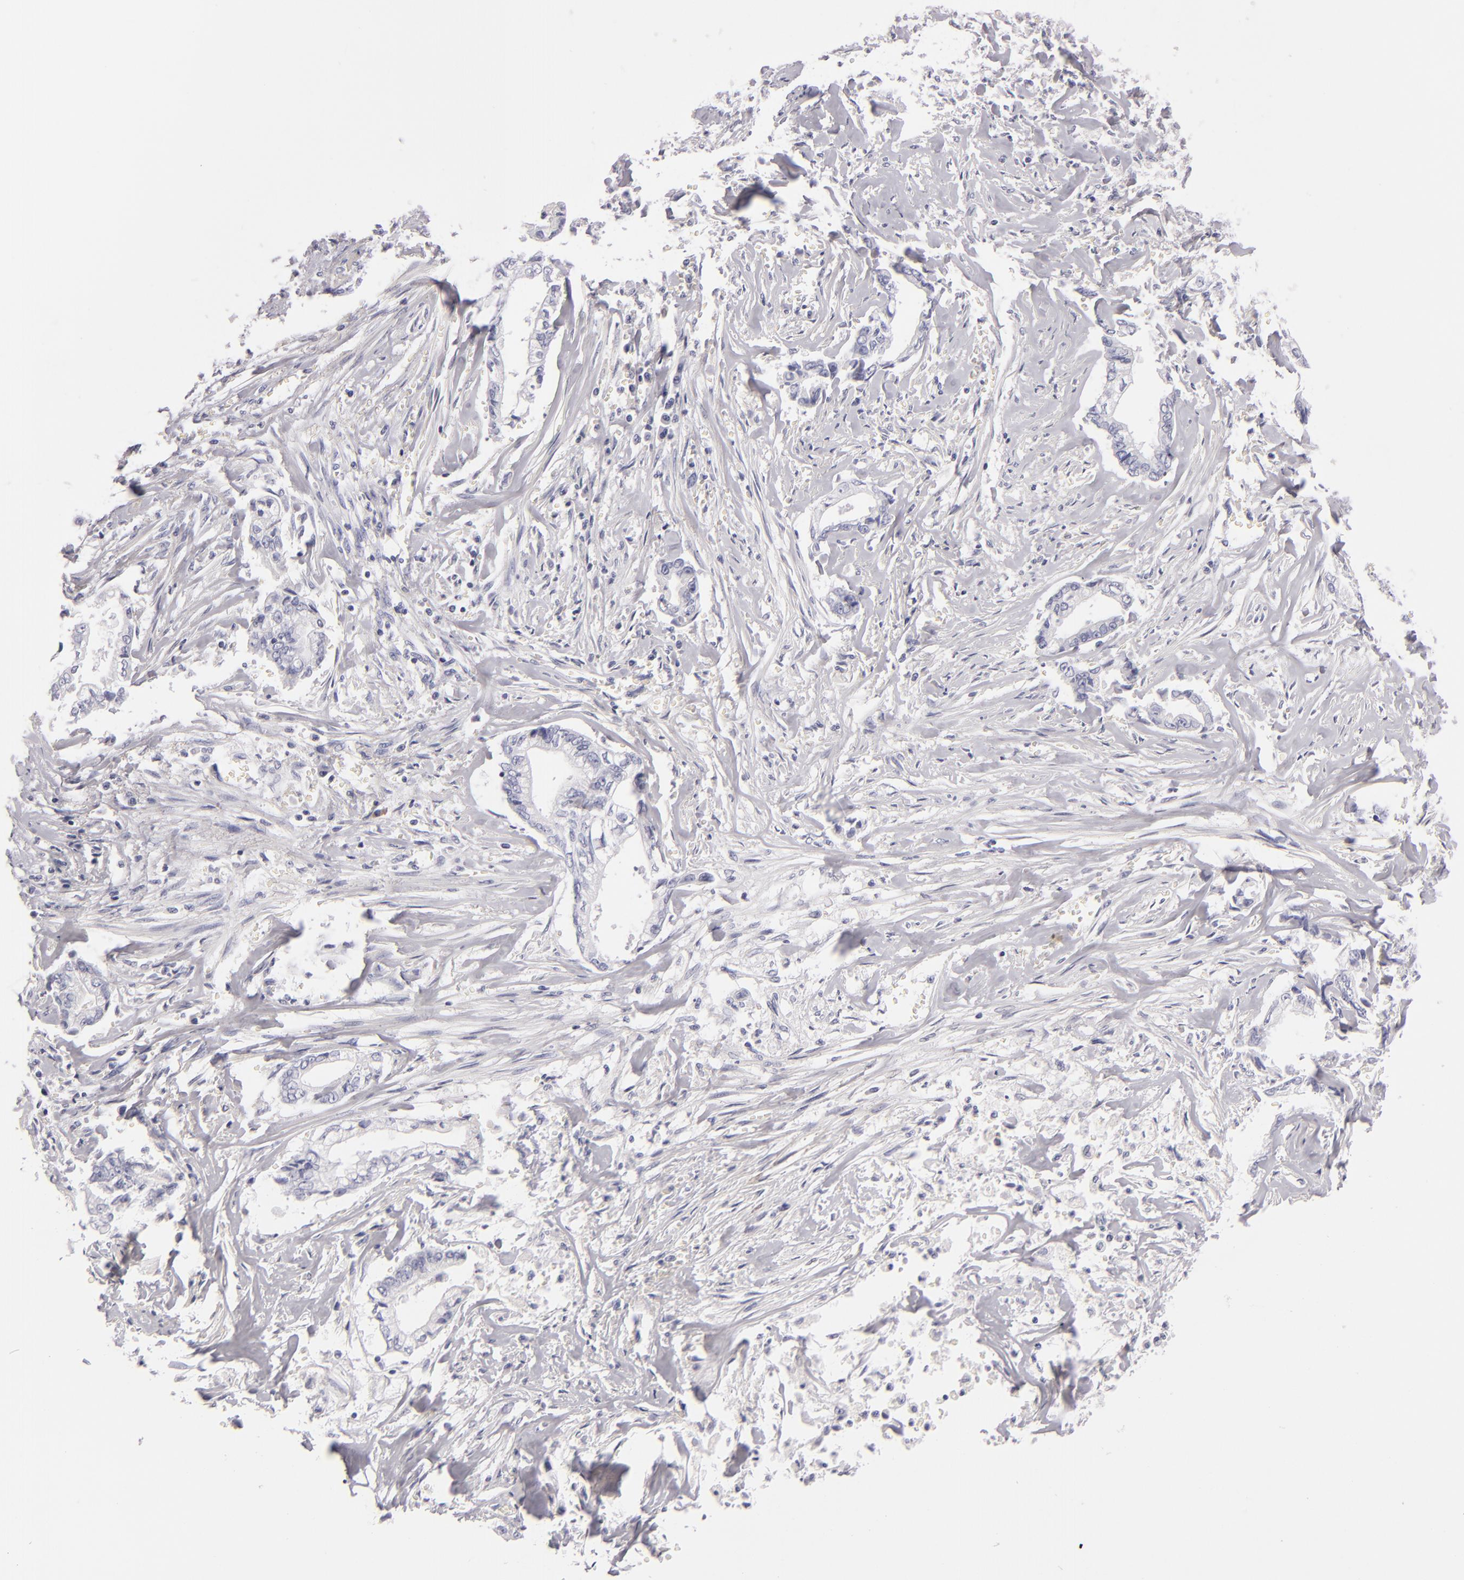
{"staining": {"intensity": "negative", "quantity": "none", "location": "none"}, "tissue": "liver cancer", "cell_type": "Tumor cells", "image_type": "cancer", "snomed": [{"axis": "morphology", "description": "Cholangiocarcinoma"}, {"axis": "topography", "description": "Liver"}], "caption": "Human liver cancer stained for a protein using IHC displays no positivity in tumor cells.", "gene": "F13A1", "patient": {"sex": "male", "age": 57}}